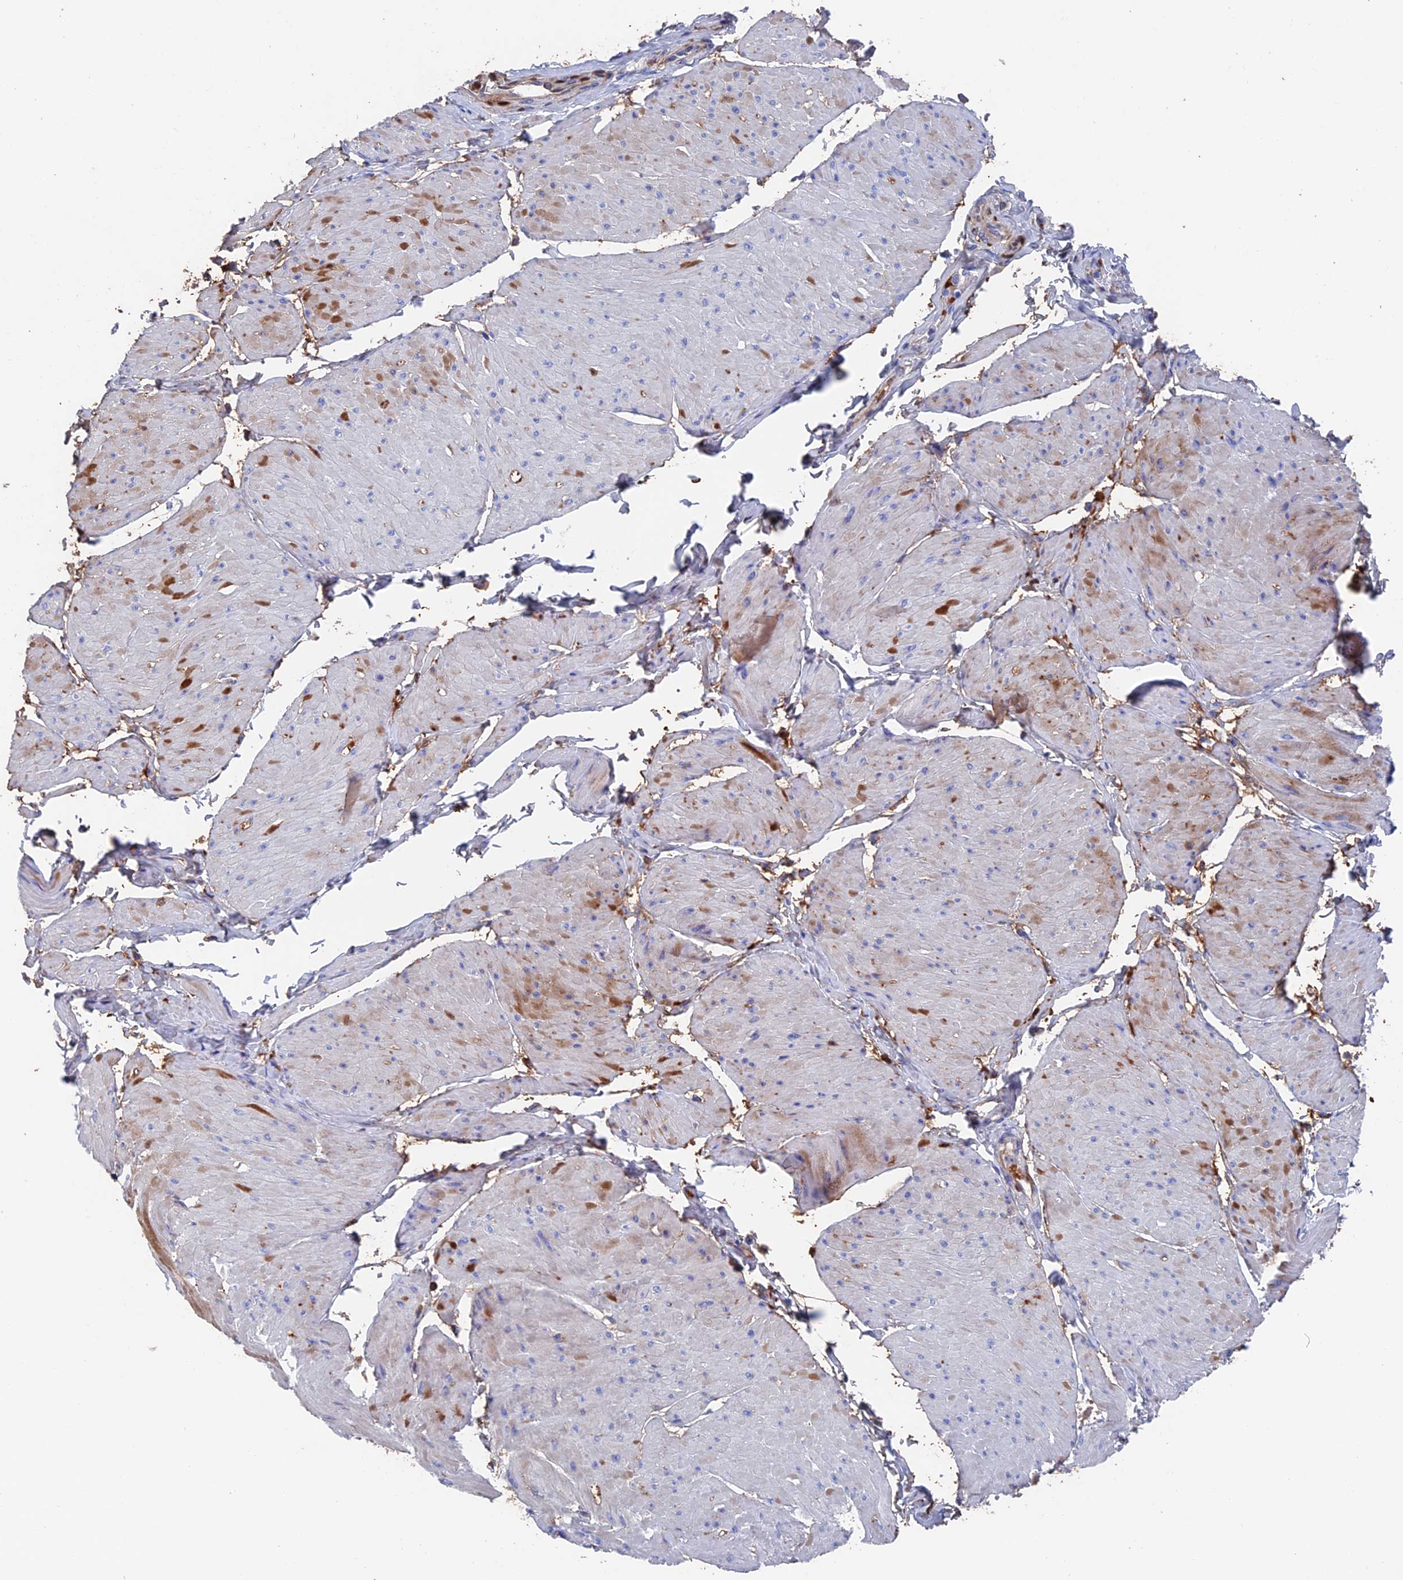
{"staining": {"intensity": "moderate", "quantity": "<25%", "location": "cytoplasmic/membranous"}, "tissue": "smooth muscle", "cell_type": "Smooth muscle cells", "image_type": "normal", "snomed": [{"axis": "morphology", "description": "Urothelial carcinoma, High grade"}, {"axis": "topography", "description": "Urinary bladder"}], "caption": "Immunohistochemical staining of unremarkable smooth muscle displays <25% levels of moderate cytoplasmic/membranous protein positivity in about <25% of smooth muscle cells. (DAB = brown stain, brightfield microscopy at high magnification).", "gene": "HPF1", "patient": {"sex": "male", "age": 46}}